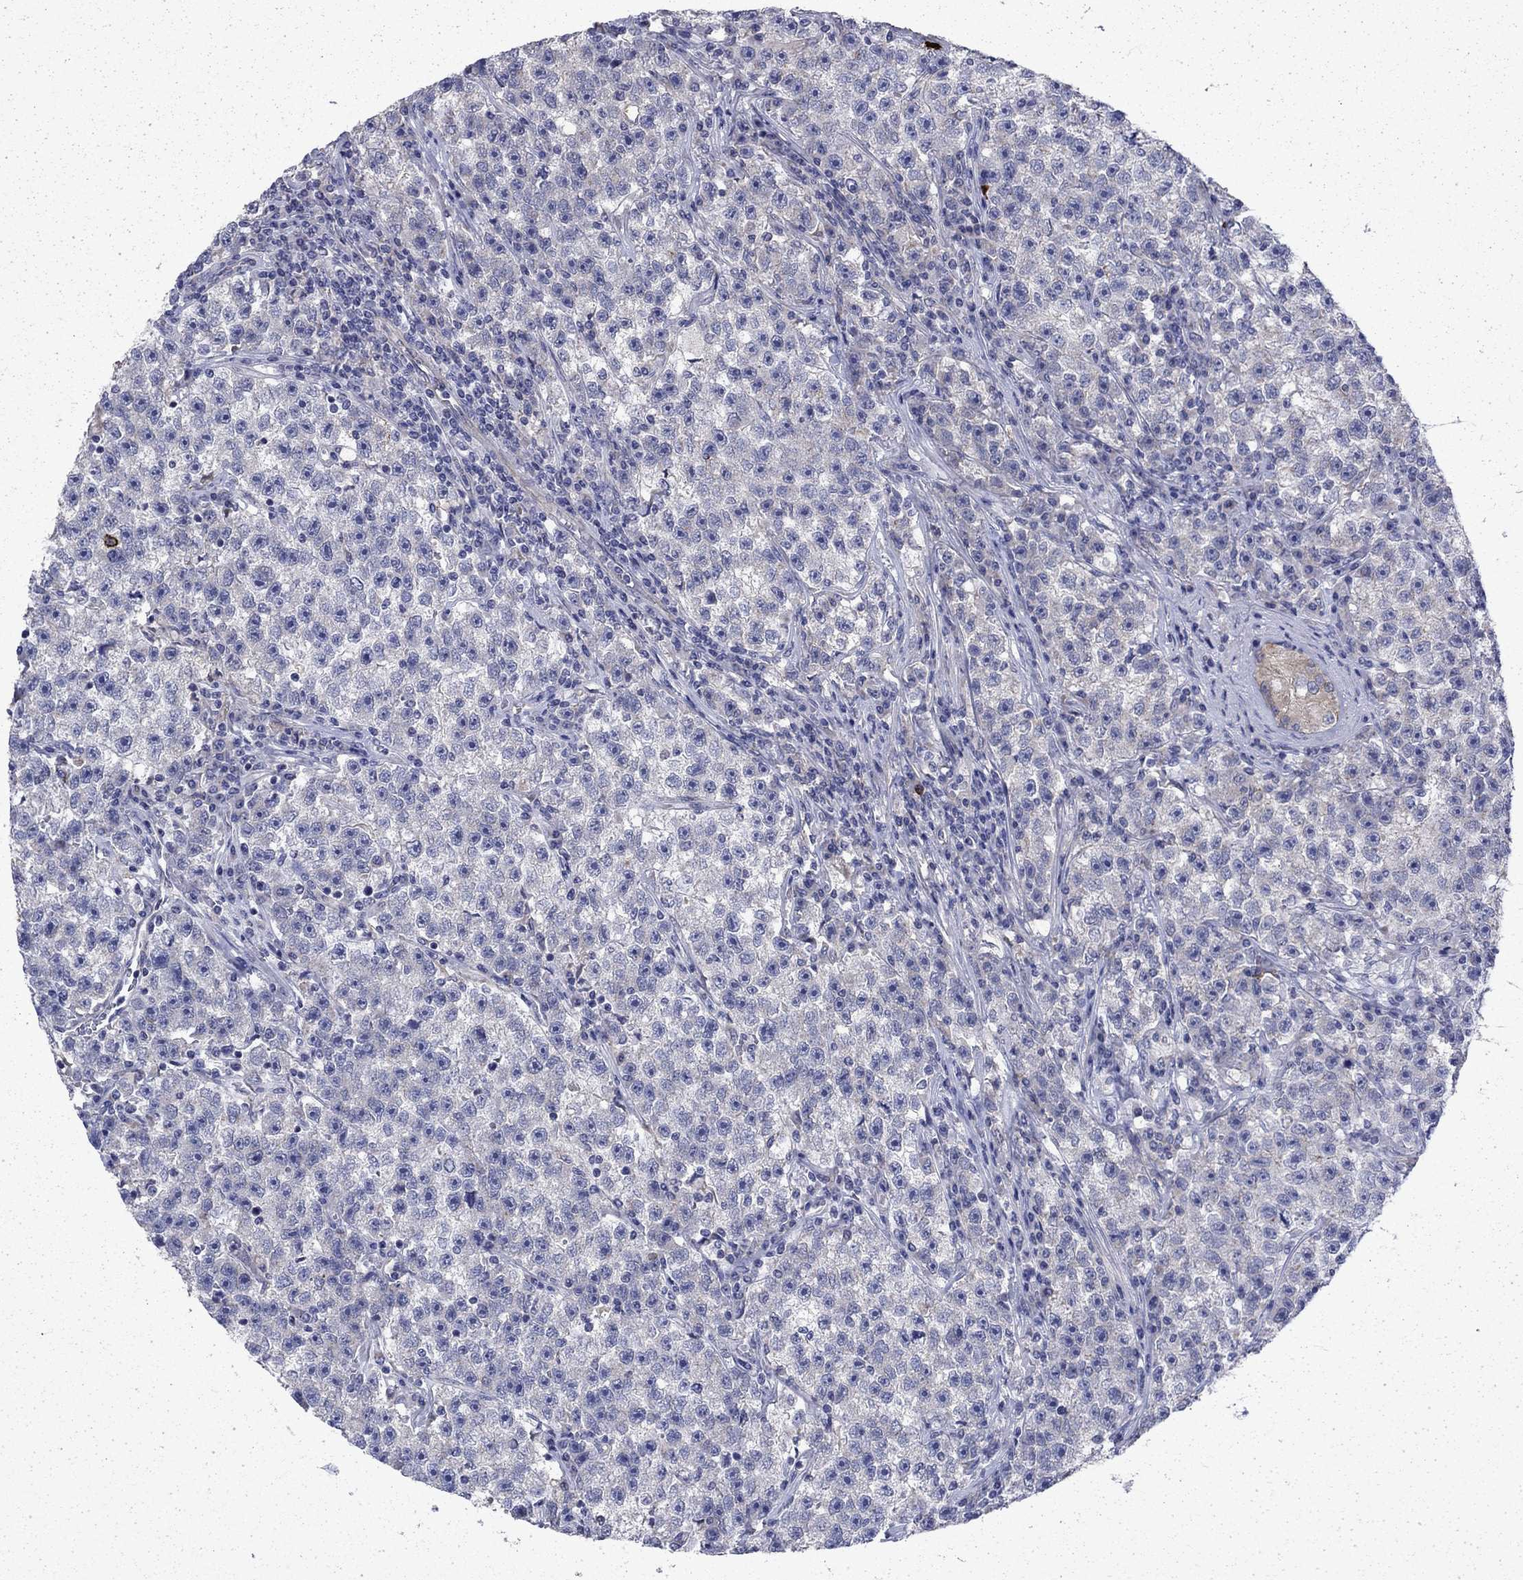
{"staining": {"intensity": "negative", "quantity": "none", "location": "none"}, "tissue": "testis cancer", "cell_type": "Tumor cells", "image_type": "cancer", "snomed": [{"axis": "morphology", "description": "Seminoma, NOS"}, {"axis": "topography", "description": "Testis"}], "caption": "Photomicrograph shows no significant protein expression in tumor cells of seminoma (testis).", "gene": "DTNA", "patient": {"sex": "male", "age": 22}}